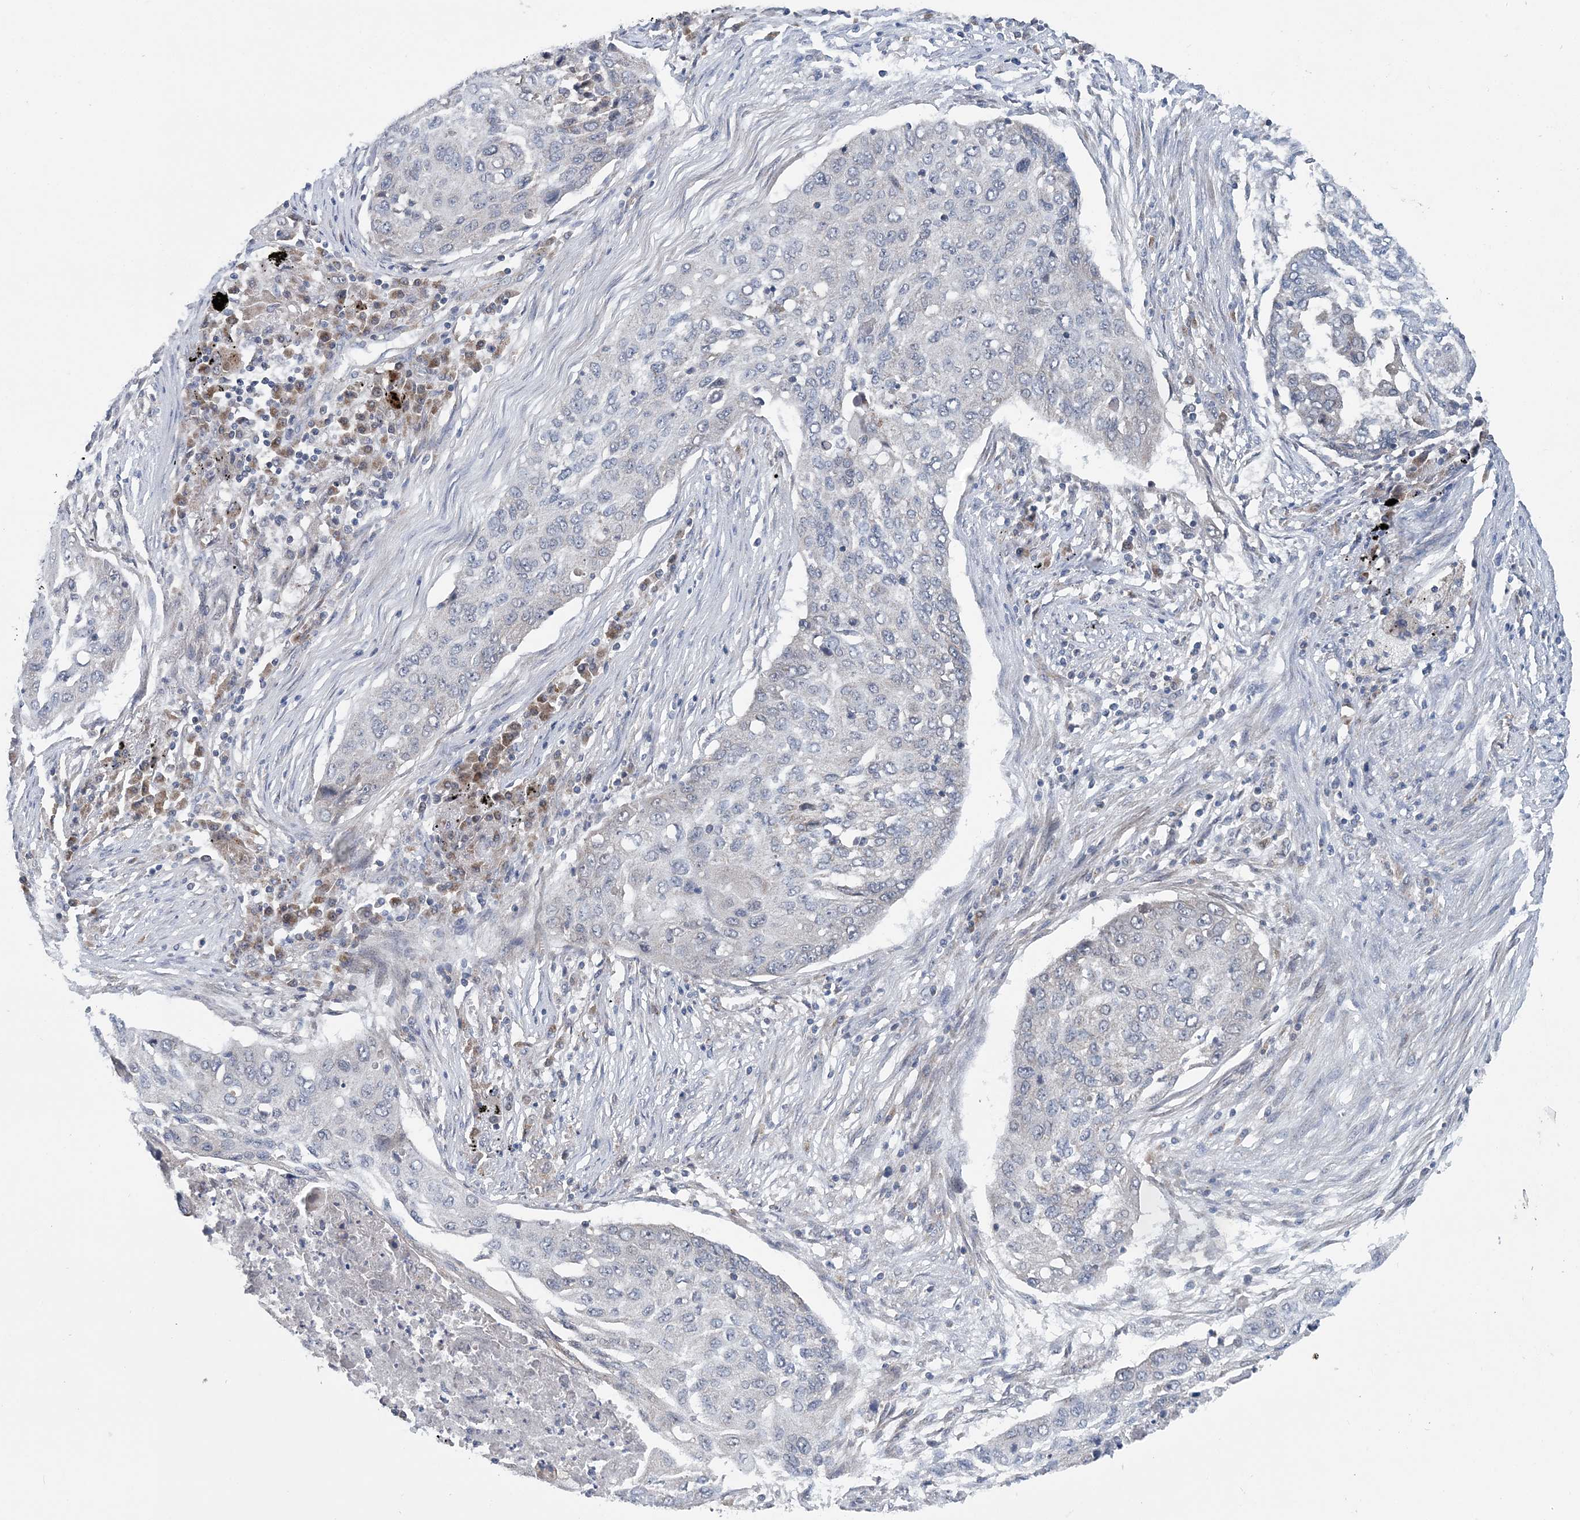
{"staining": {"intensity": "negative", "quantity": "none", "location": "none"}, "tissue": "lung cancer", "cell_type": "Tumor cells", "image_type": "cancer", "snomed": [{"axis": "morphology", "description": "Squamous cell carcinoma, NOS"}, {"axis": "topography", "description": "Lung"}], "caption": "Tumor cells are negative for protein expression in human lung cancer.", "gene": "COPE", "patient": {"sex": "female", "age": 63}}